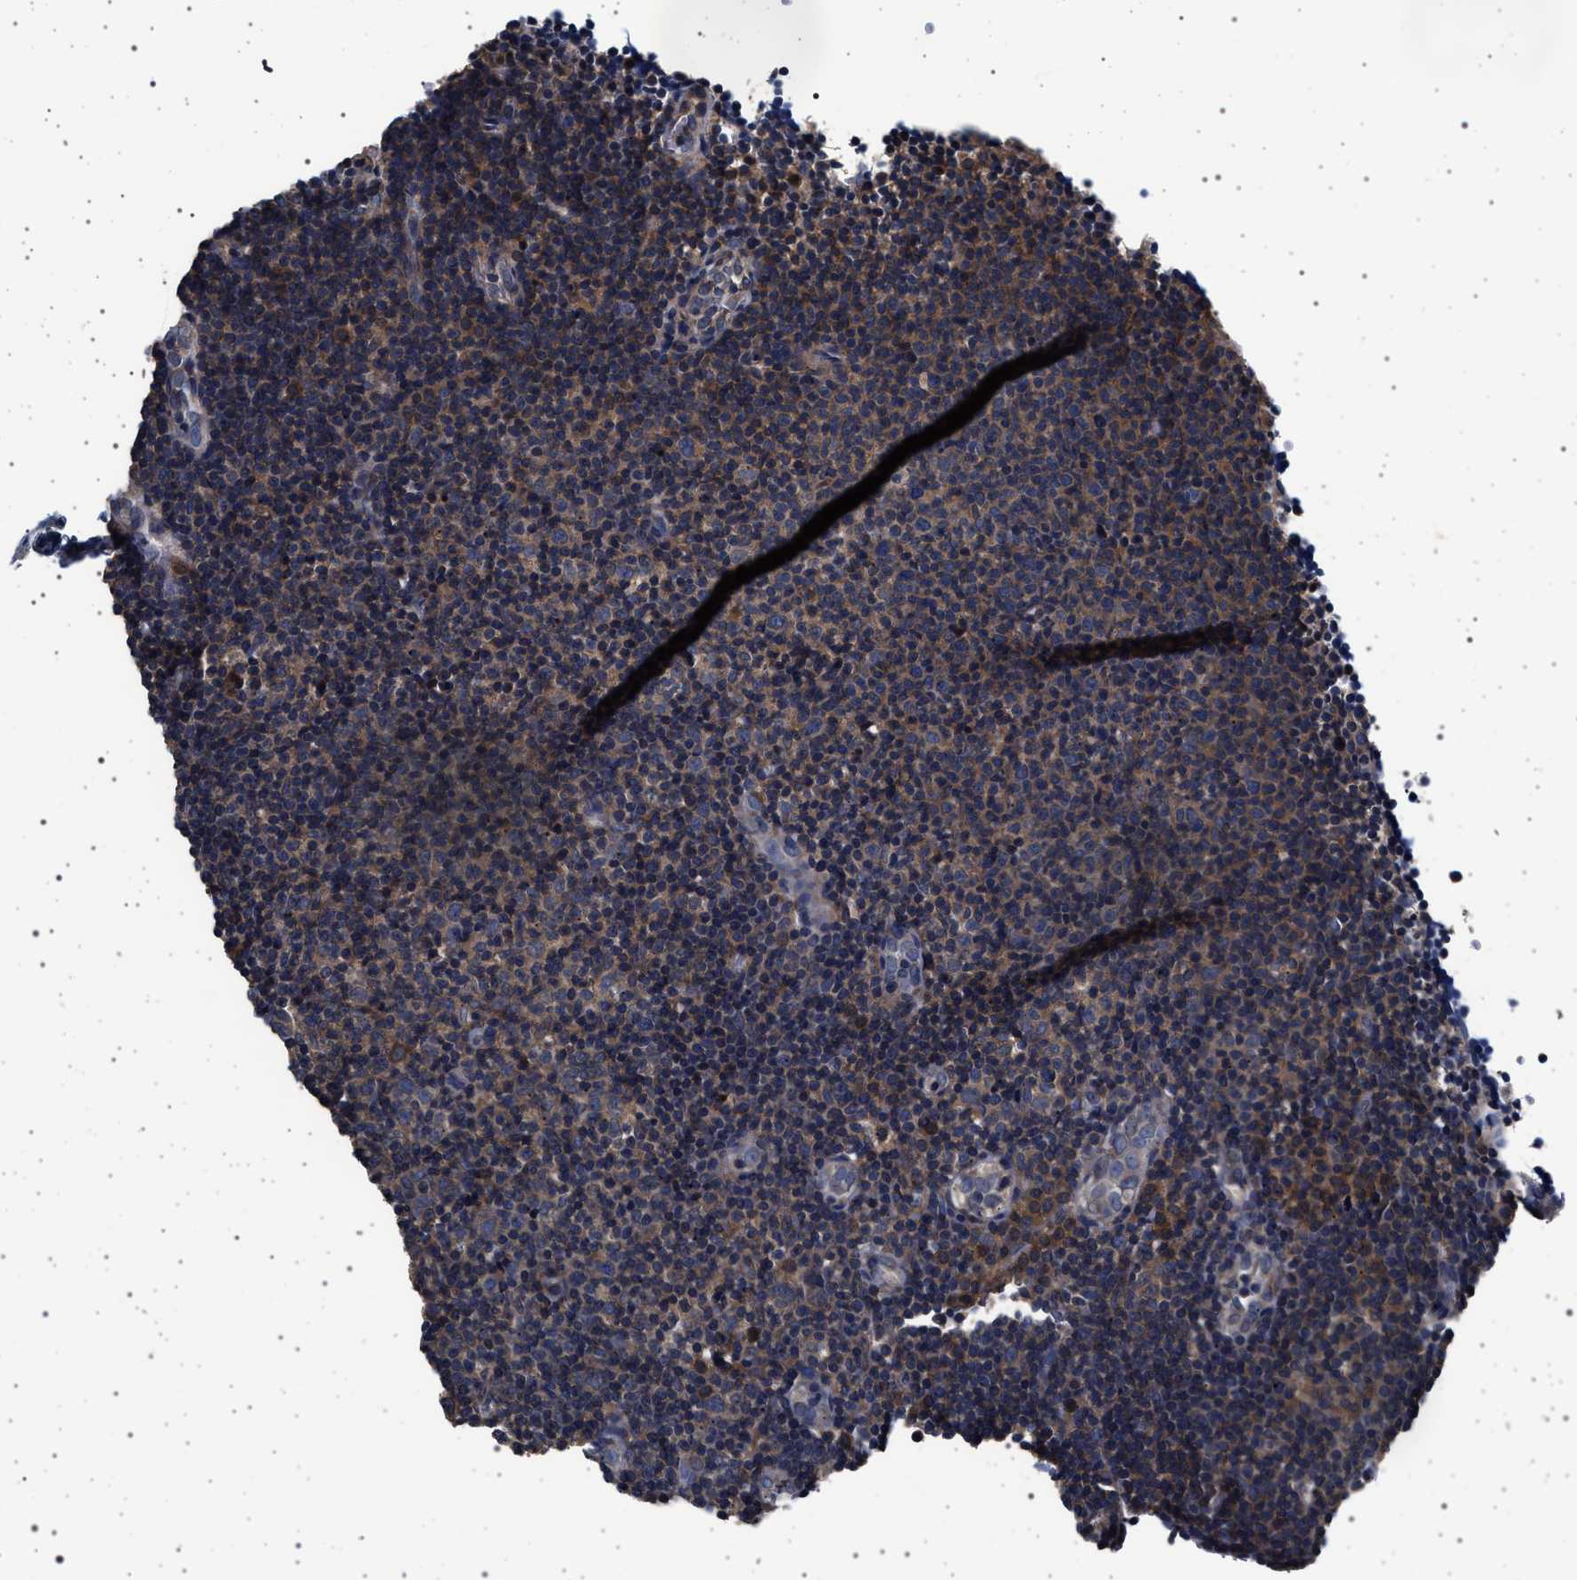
{"staining": {"intensity": "weak", "quantity": "<25%", "location": "cytoplasmic/membranous"}, "tissue": "lymphoma", "cell_type": "Tumor cells", "image_type": "cancer", "snomed": [{"axis": "morphology", "description": "Malignant lymphoma, non-Hodgkin's type, Low grade"}, {"axis": "topography", "description": "Lymph node"}], "caption": "The histopathology image reveals no staining of tumor cells in low-grade malignant lymphoma, non-Hodgkin's type. (DAB immunohistochemistry with hematoxylin counter stain).", "gene": "MAP3K2", "patient": {"sex": "male", "age": 66}}